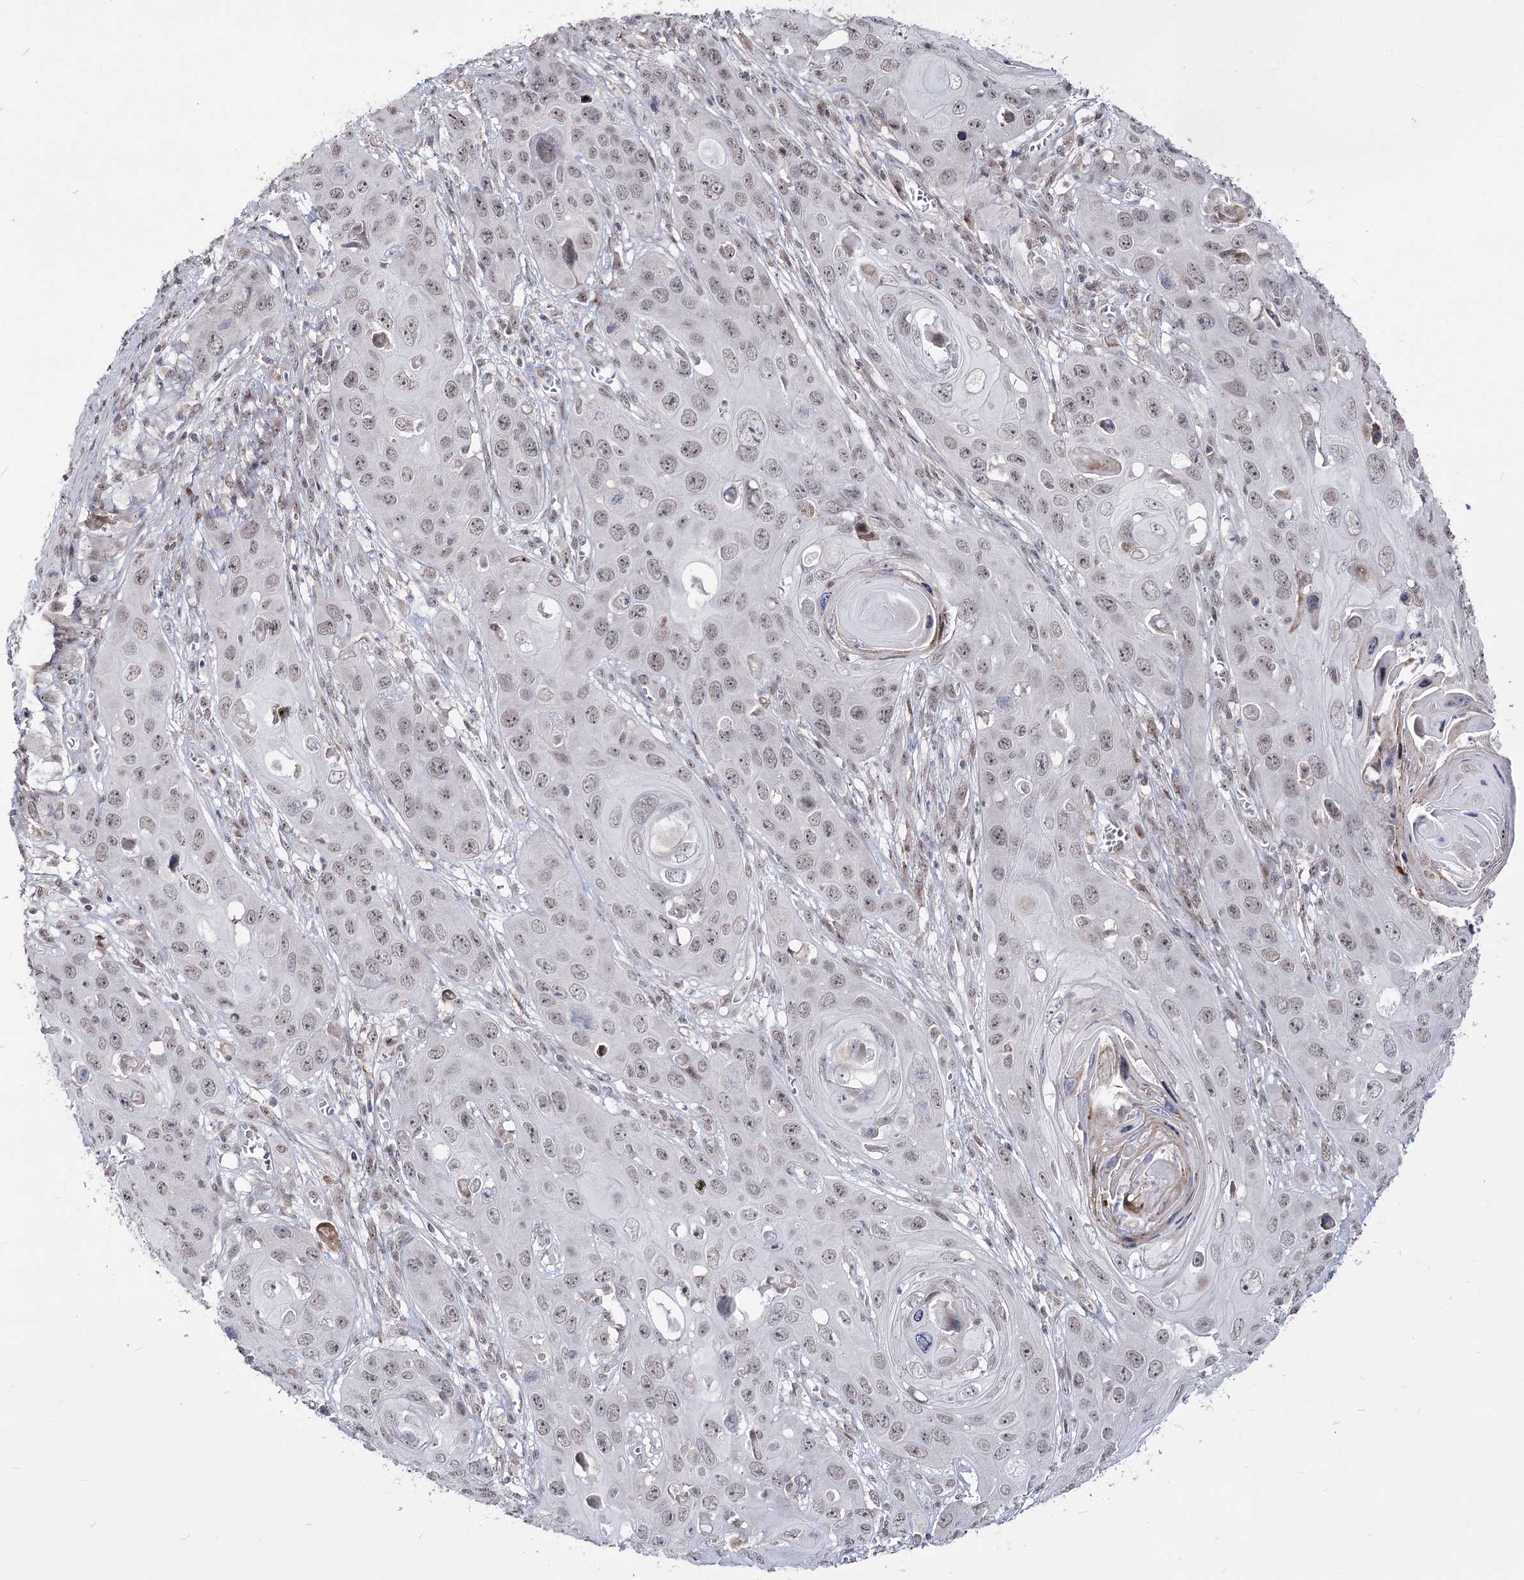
{"staining": {"intensity": "weak", "quantity": ">75%", "location": "nuclear"}, "tissue": "skin cancer", "cell_type": "Tumor cells", "image_type": "cancer", "snomed": [{"axis": "morphology", "description": "Squamous cell carcinoma, NOS"}, {"axis": "topography", "description": "Skin"}], "caption": "A low amount of weak nuclear positivity is seen in approximately >75% of tumor cells in skin cancer tissue.", "gene": "STOX1", "patient": {"sex": "male", "age": 55}}